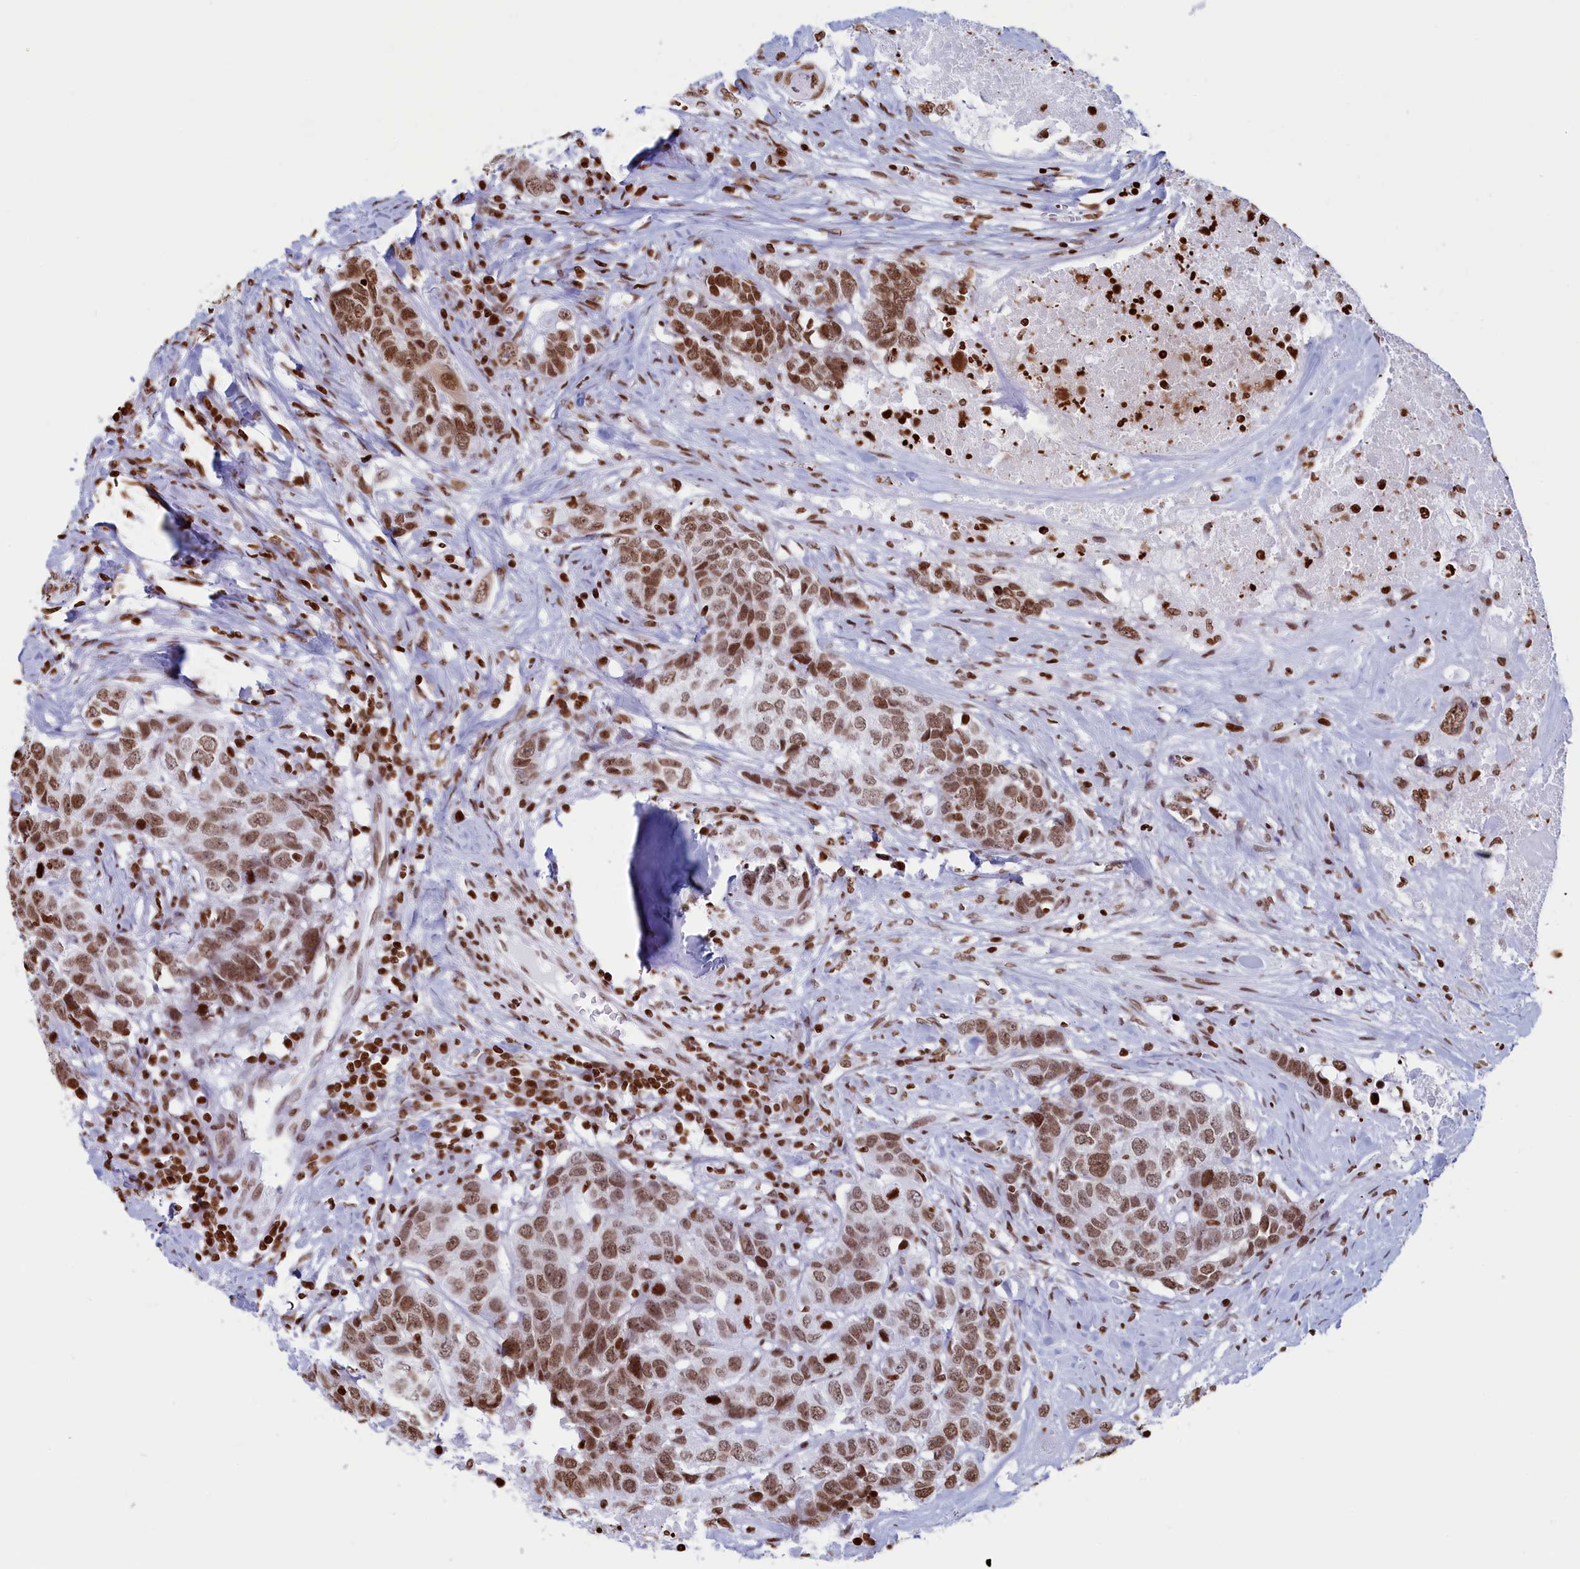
{"staining": {"intensity": "moderate", "quantity": ">75%", "location": "nuclear"}, "tissue": "head and neck cancer", "cell_type": "Tumor cells", "image_type": "cancer", "snomed": [{"axis": "morphology", "description": "Squamous cell carcinoma, NOS"}, {"axis": "topography", "description": "Head-Neck"}], "caption": "A medium amount of moderate nuclear positivity is identified in approximately >75% of tumor cells in head and neck cancer tissue.", "gene": "APOBEC3A", "patient": {"sex": "male", "age": 66}}